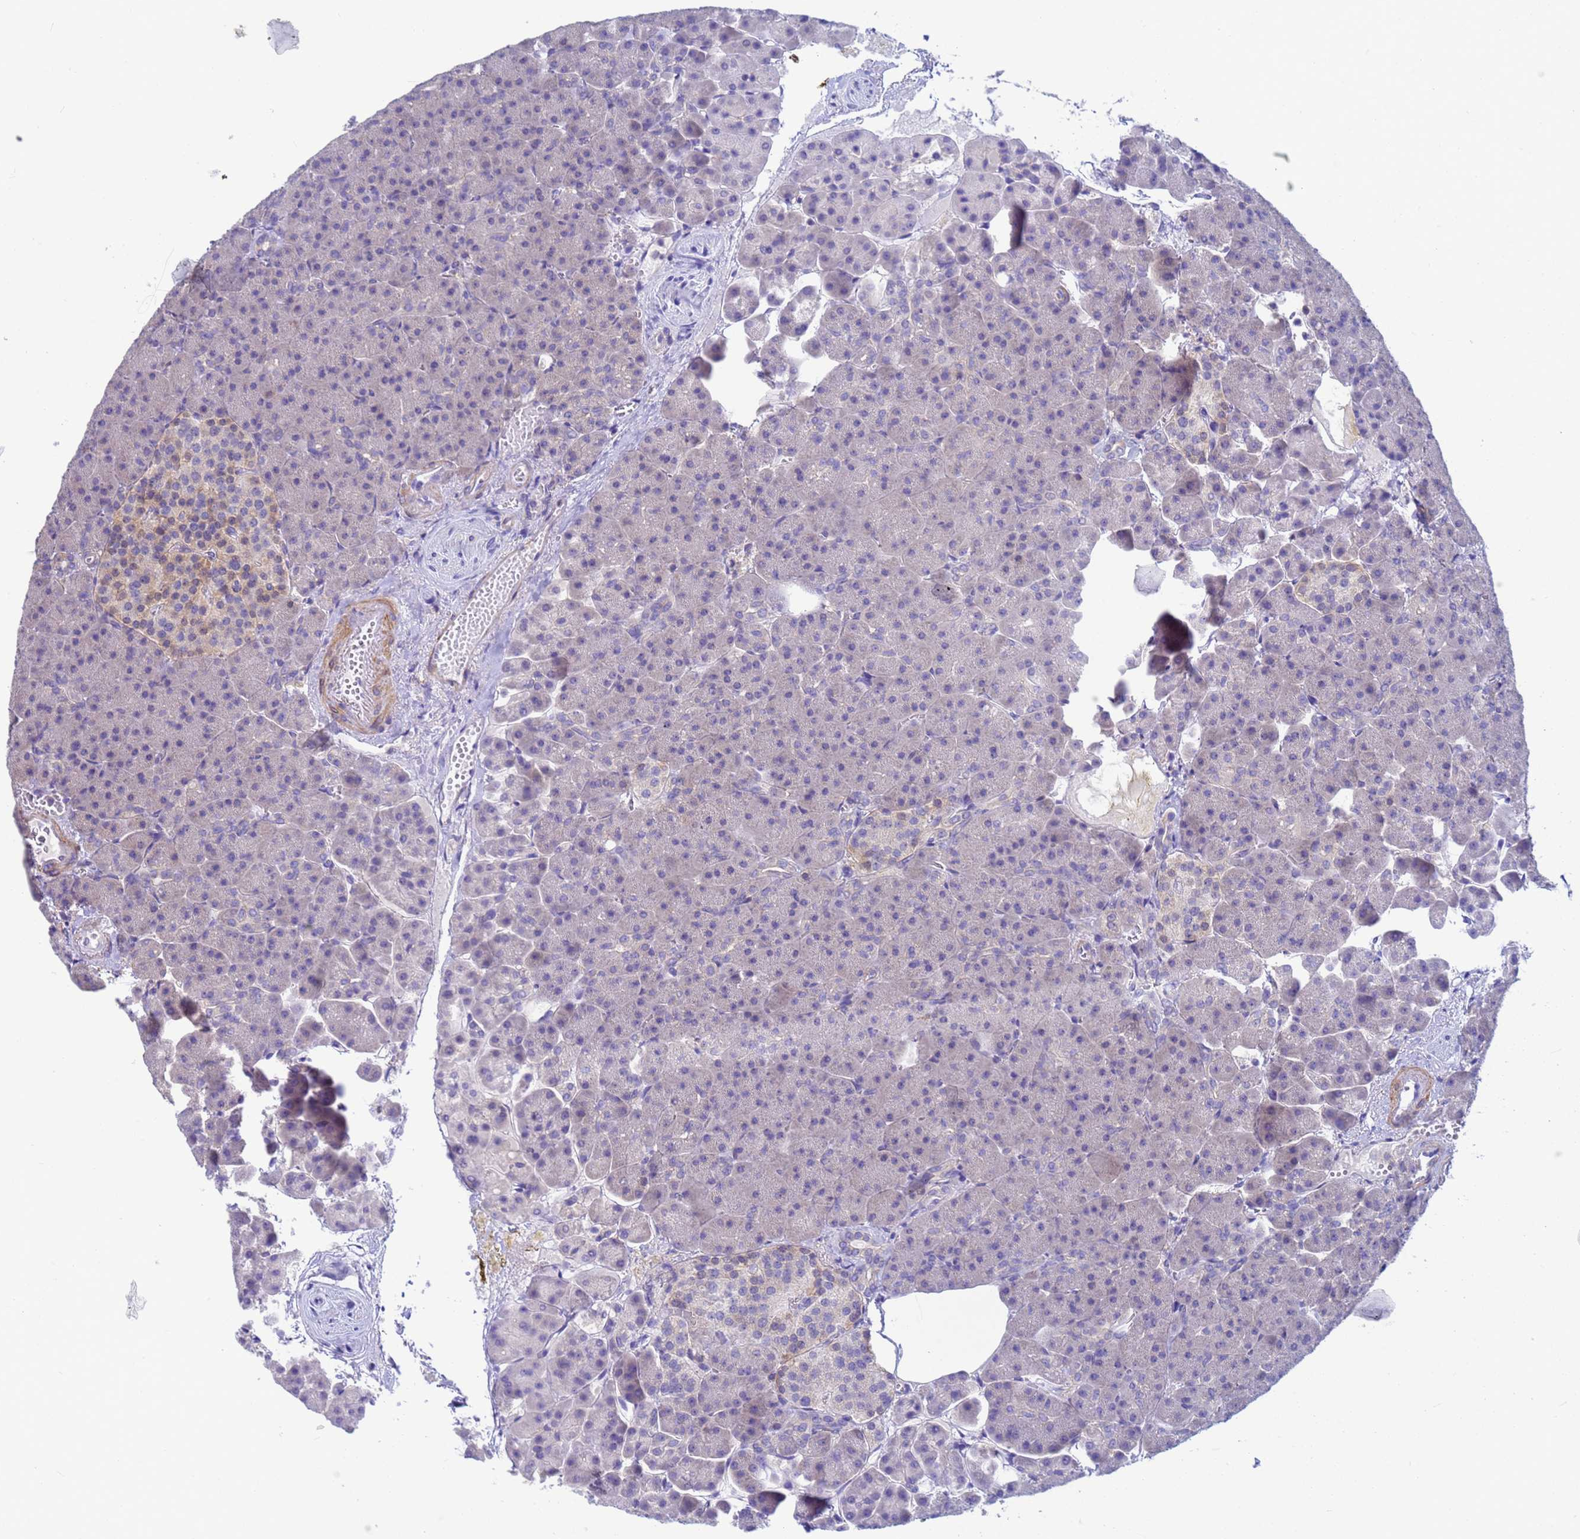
{"staining": {"intensity": "weak", "quantity": "<25%", "location": "cytoplasmic/membranous"}, "tissue": "pancreas", "cell_type": "Exocrine glandular cells", "image_type": "normal", "snomed": [{"axis": "morphology", "description": "Normal tissue, NOS"}, {"axis": "topography", "description": "Pancreas"}], "caption": "A micrograph of pancreas stained for a protein displays no brown staining in exocrine glandular cells.", "gene": "KLHL13", "patient": {"sex": "female", "age": 74}}